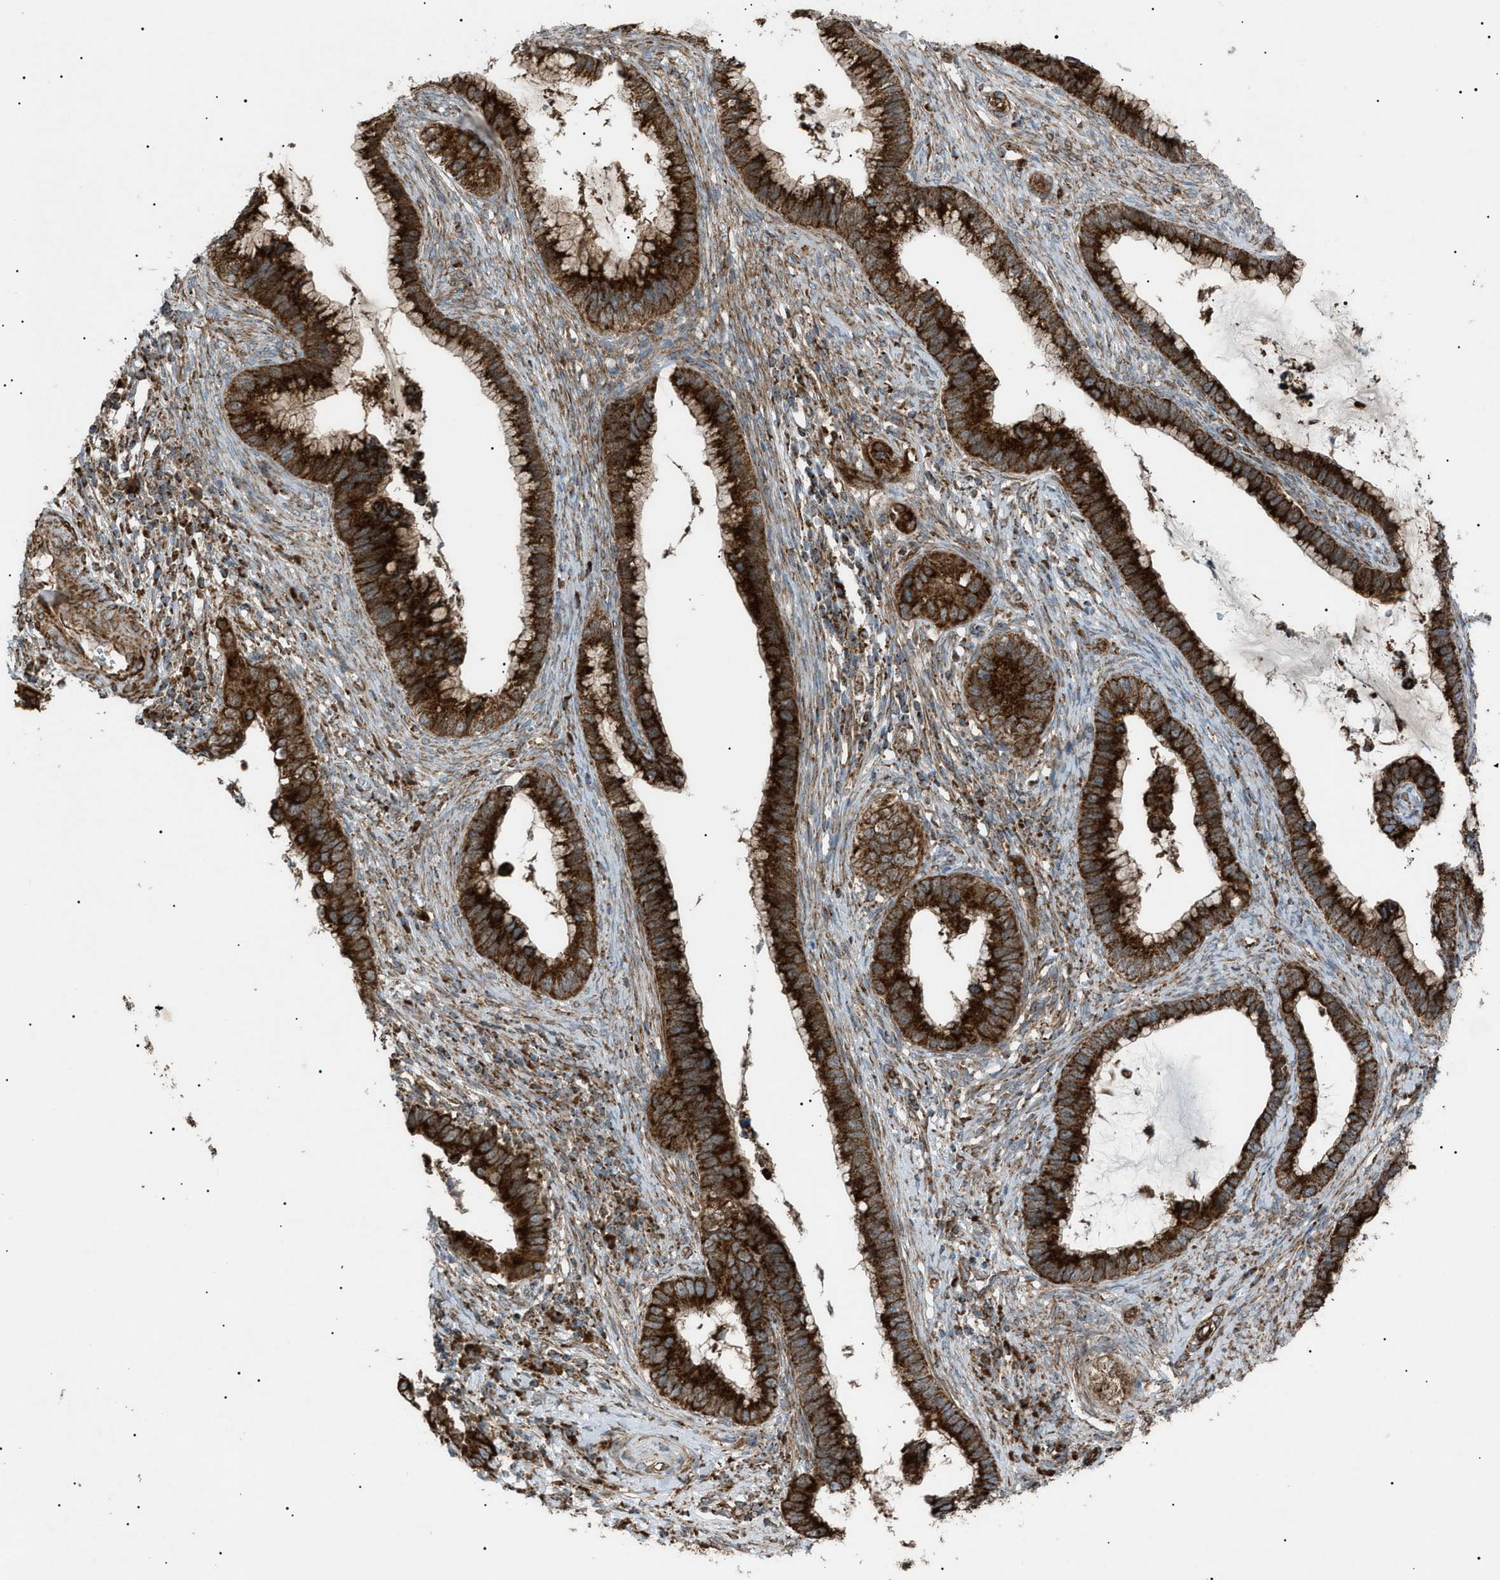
{"staining": {"intensity": "strong", "quantity": ">75%", "location": "cytoplasmic/membranous"}, "tissue": "cervical cancer", "cell_type": "Tumor cells", "image_type": "cancer", "snomed": [{"axis": "morphology", "description": "Adenocarcinoma, NOS"}, {"axis": "topography", "description": "Cervix"}], "caption": "Immunohistochemistry photomicrograph of adenocarcinoma (cervical) stained for a protein (brown), which demonstrates high levels of strong cytoplasmic/membranous staining in approximately >75% of tumor cells.", "gene": "C1GALT1C1", "patient": {"sex": "female", "age": 44}}